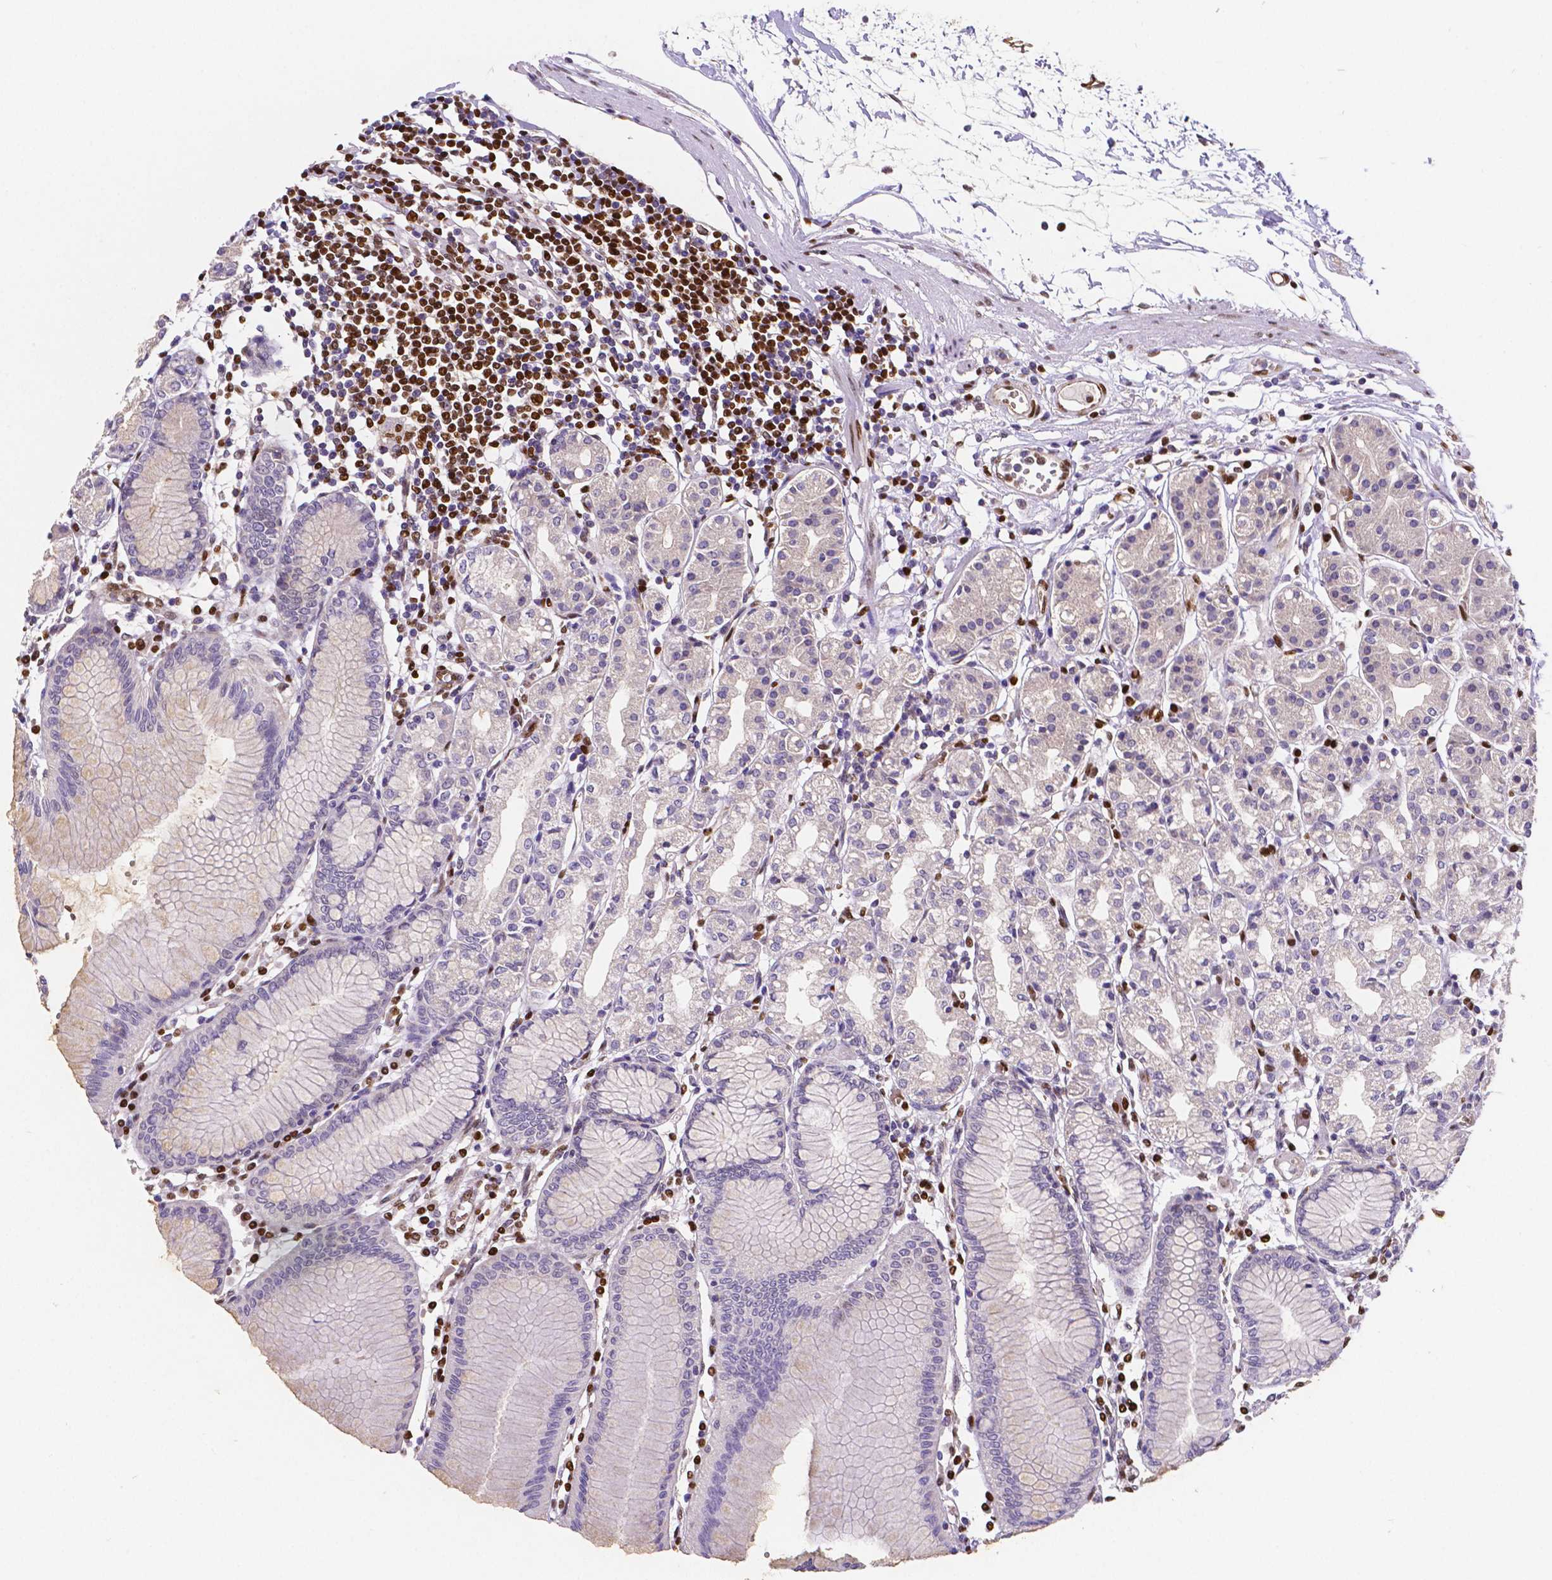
{"staining": {"intensity": "negative", "quantity": "none", "location": "none"}, "tissue": "stomach", "cell_type": "Glandular cells", "image_type": "normal", "snomed": [{"axis": "morphology", "description": "Normal tissue, NOS"}, {"axis": "topography", "description": "Skeletal muscle"}, {"axis": "topography", "description": "Stomach"}], "caption": "Image shows no significant protein positivity in glandular cells of benign stomach.", "gene": "MEF2C", "patient": {"sex": "female", "age": 57}}